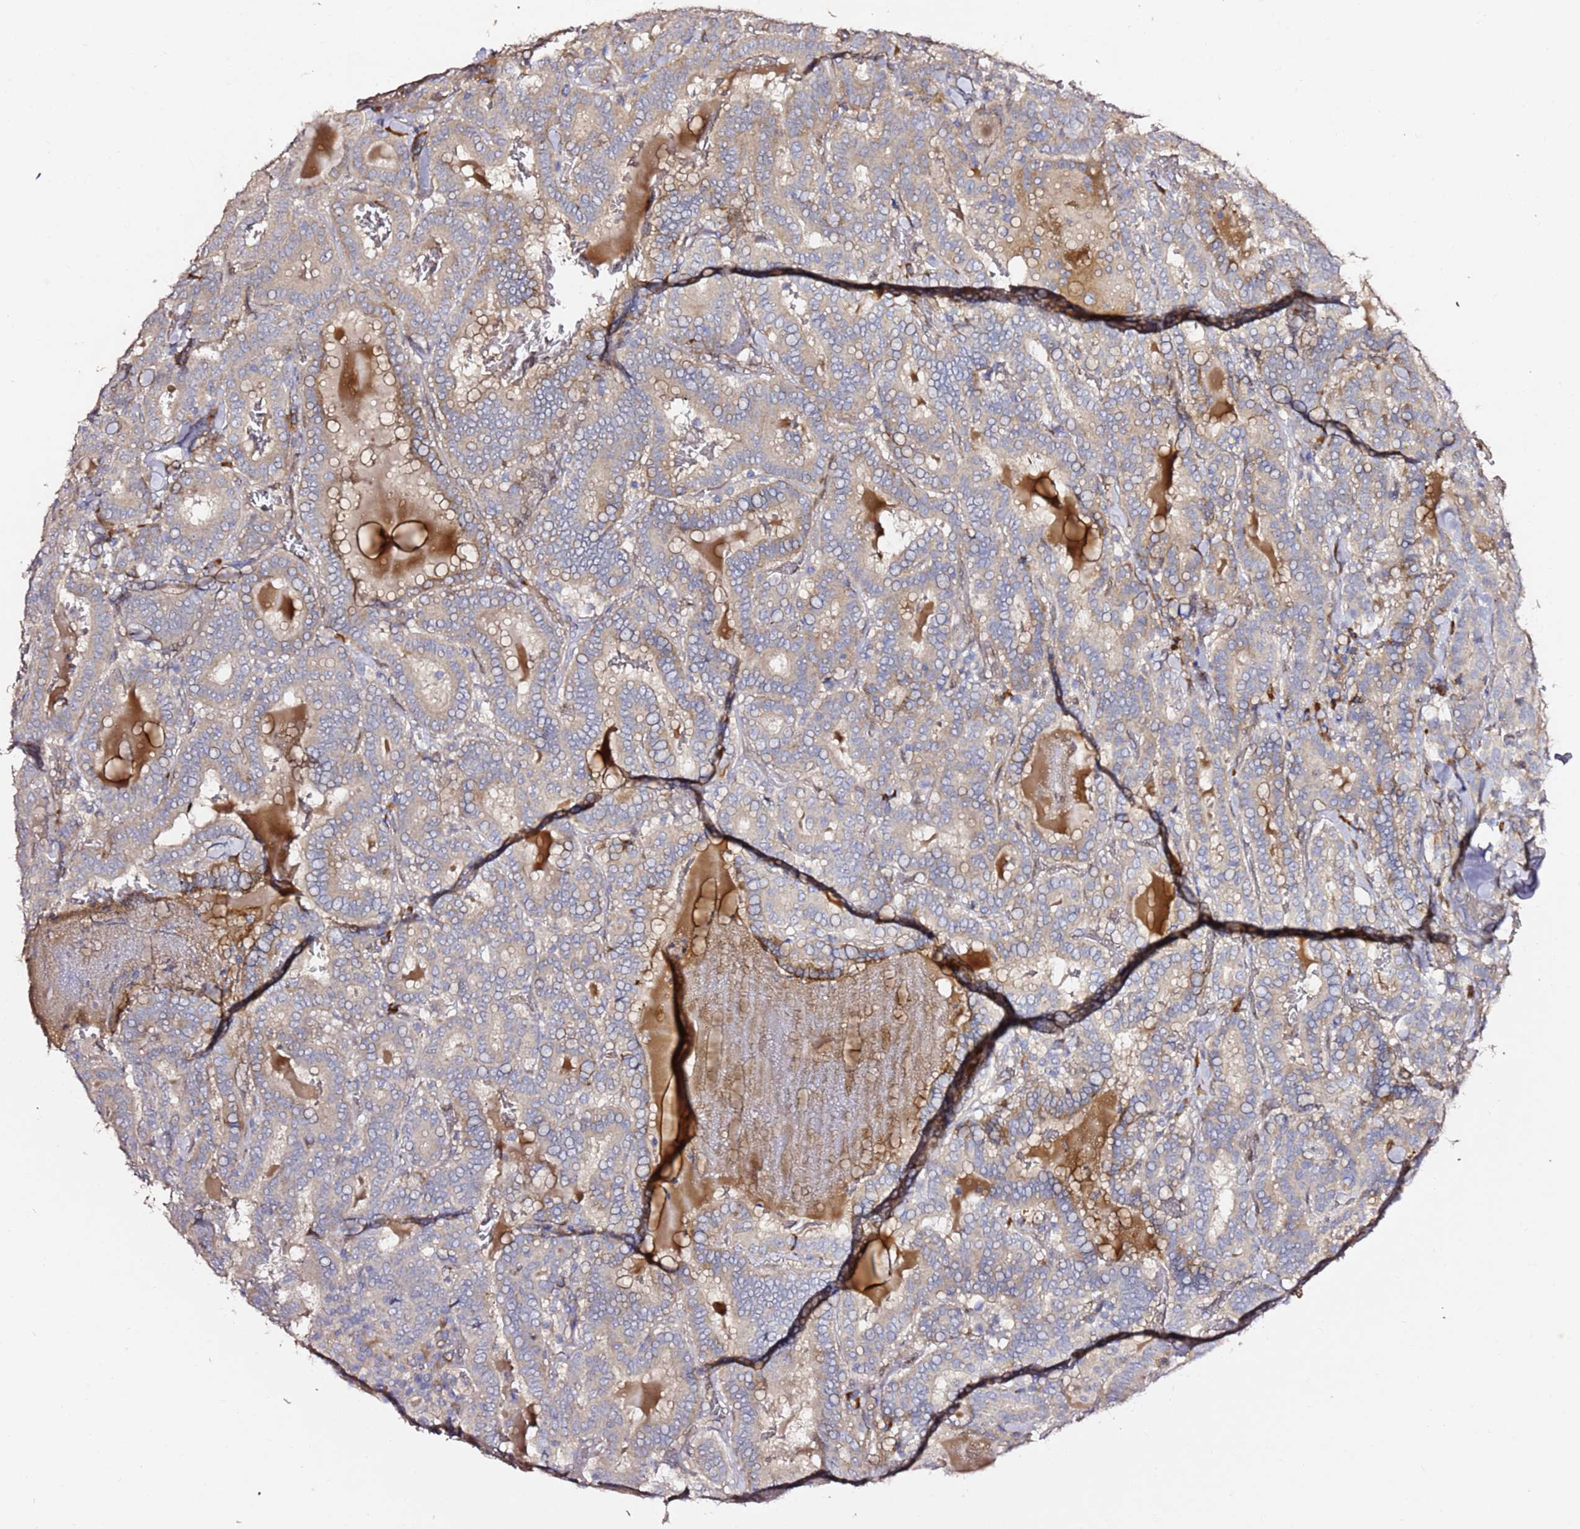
{"staining": {"intensity": "weak", "quantity": "<25%", "location": "cytoplasmic/membranous"}, "tissue": "thyroid cancer", "cell_type": "Tumor cells", "image_type": "cancer", "snomed": [{"axis": "morphology", "description": "Papillary adenocarcinoma, NOS"}, {"axis": "topography", "description": "Thyroid gland"}], "caption": "Tumor cells are negative for brown protein staining in thyroid cancer.", "gene": "HSD17B7", "patient": {"sex": "female", "age": 72}}